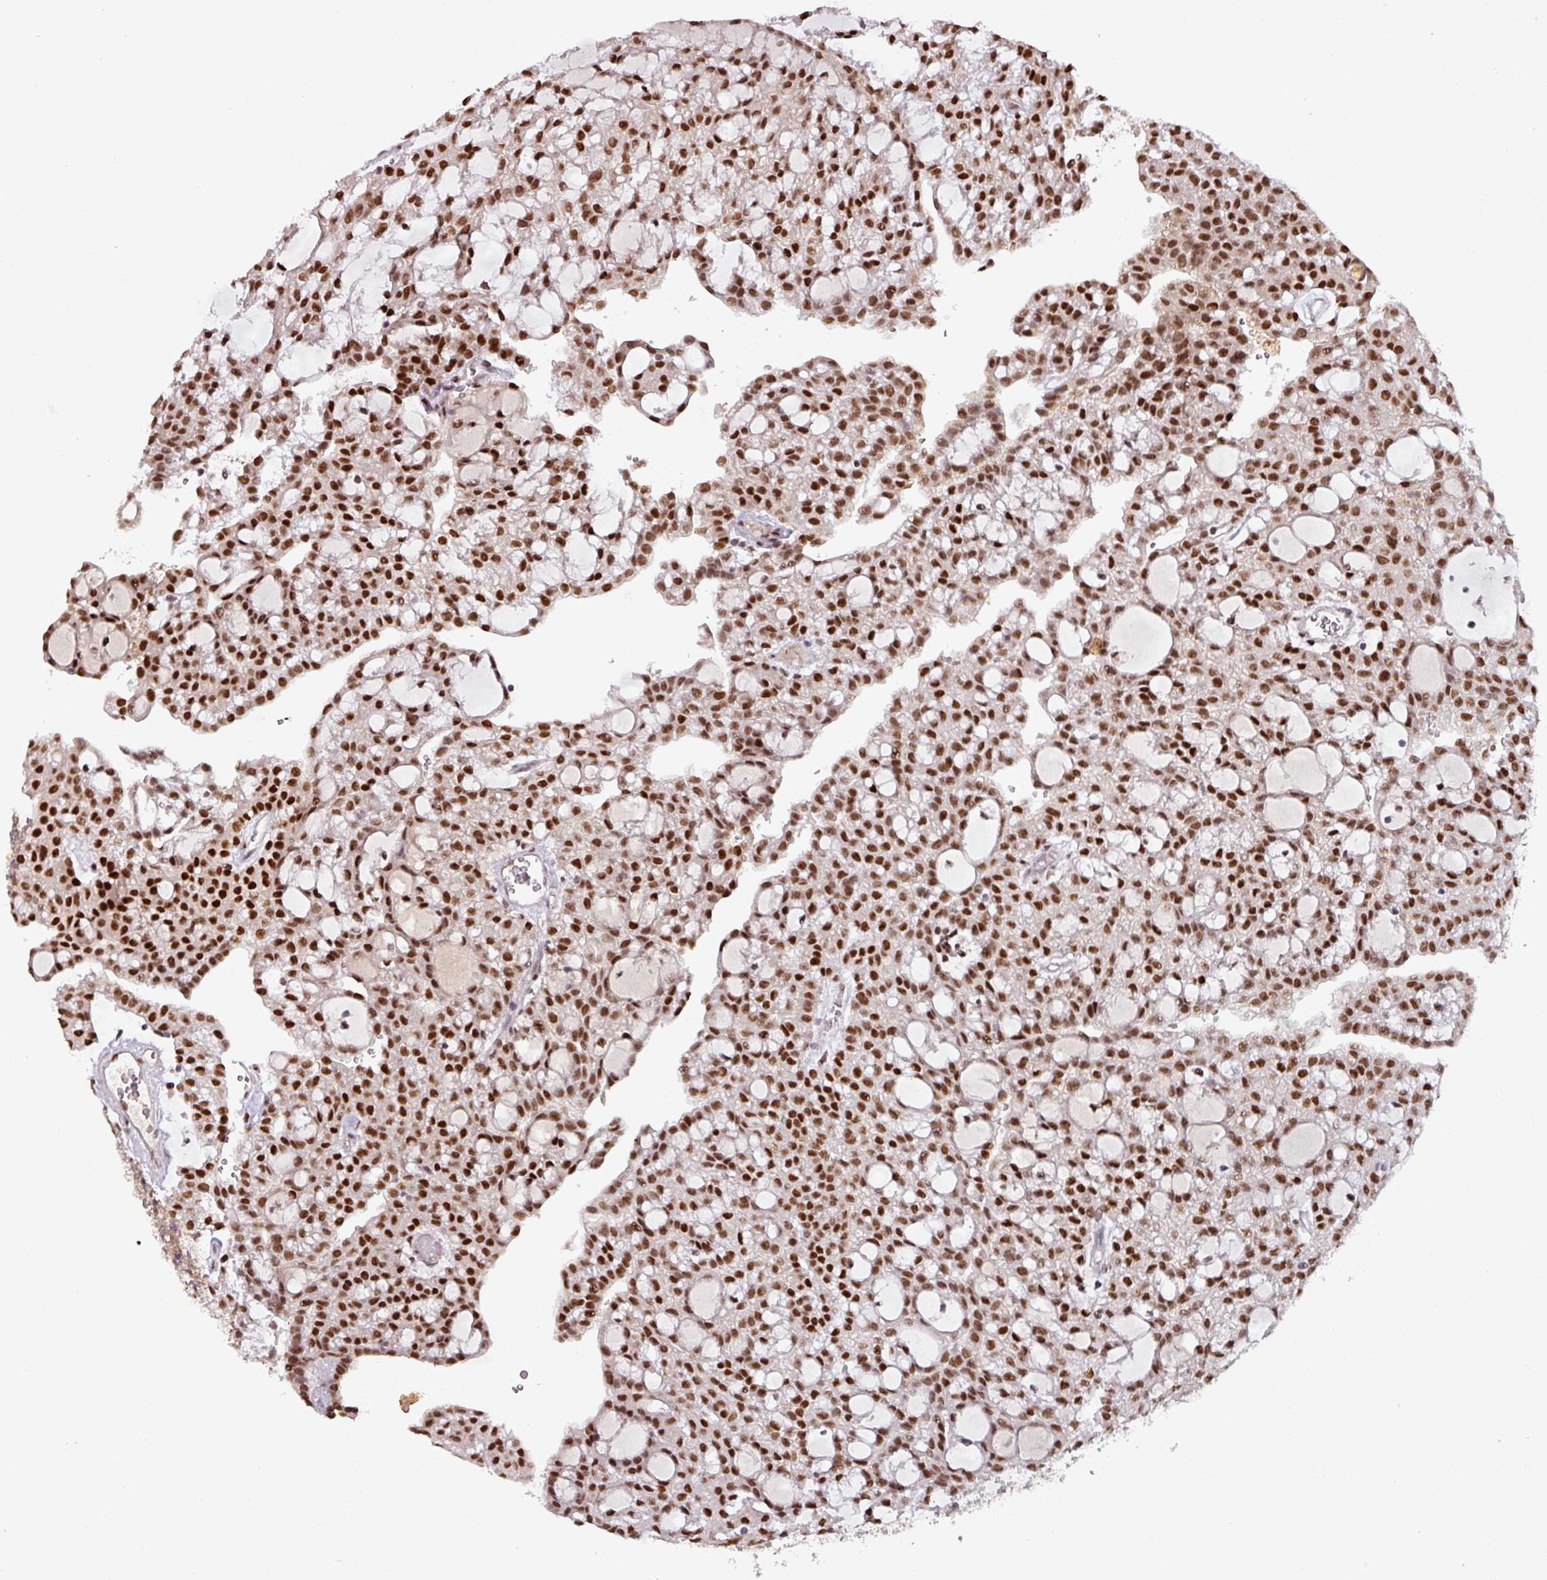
{"staining": {"intensity": "strong", "quantity": ">75%", "location": "nuclear"}, "tissue": "renal cancer", "cell_type": "Tumor cells", "image_type": "cancer", "snomed": [{"axis": "morphology", "description": "Adenocarcinoma, NOS"}, {"axis": "topography", "description": "Kidney"}], "caption": "Protein analysis of adenocarcinoma (renal) tissue displays strong nuclear staining in approximately >75% of tumor cells.", "gene": "IRF2BPL", "patient": {"sex": "male", "age": 63}}